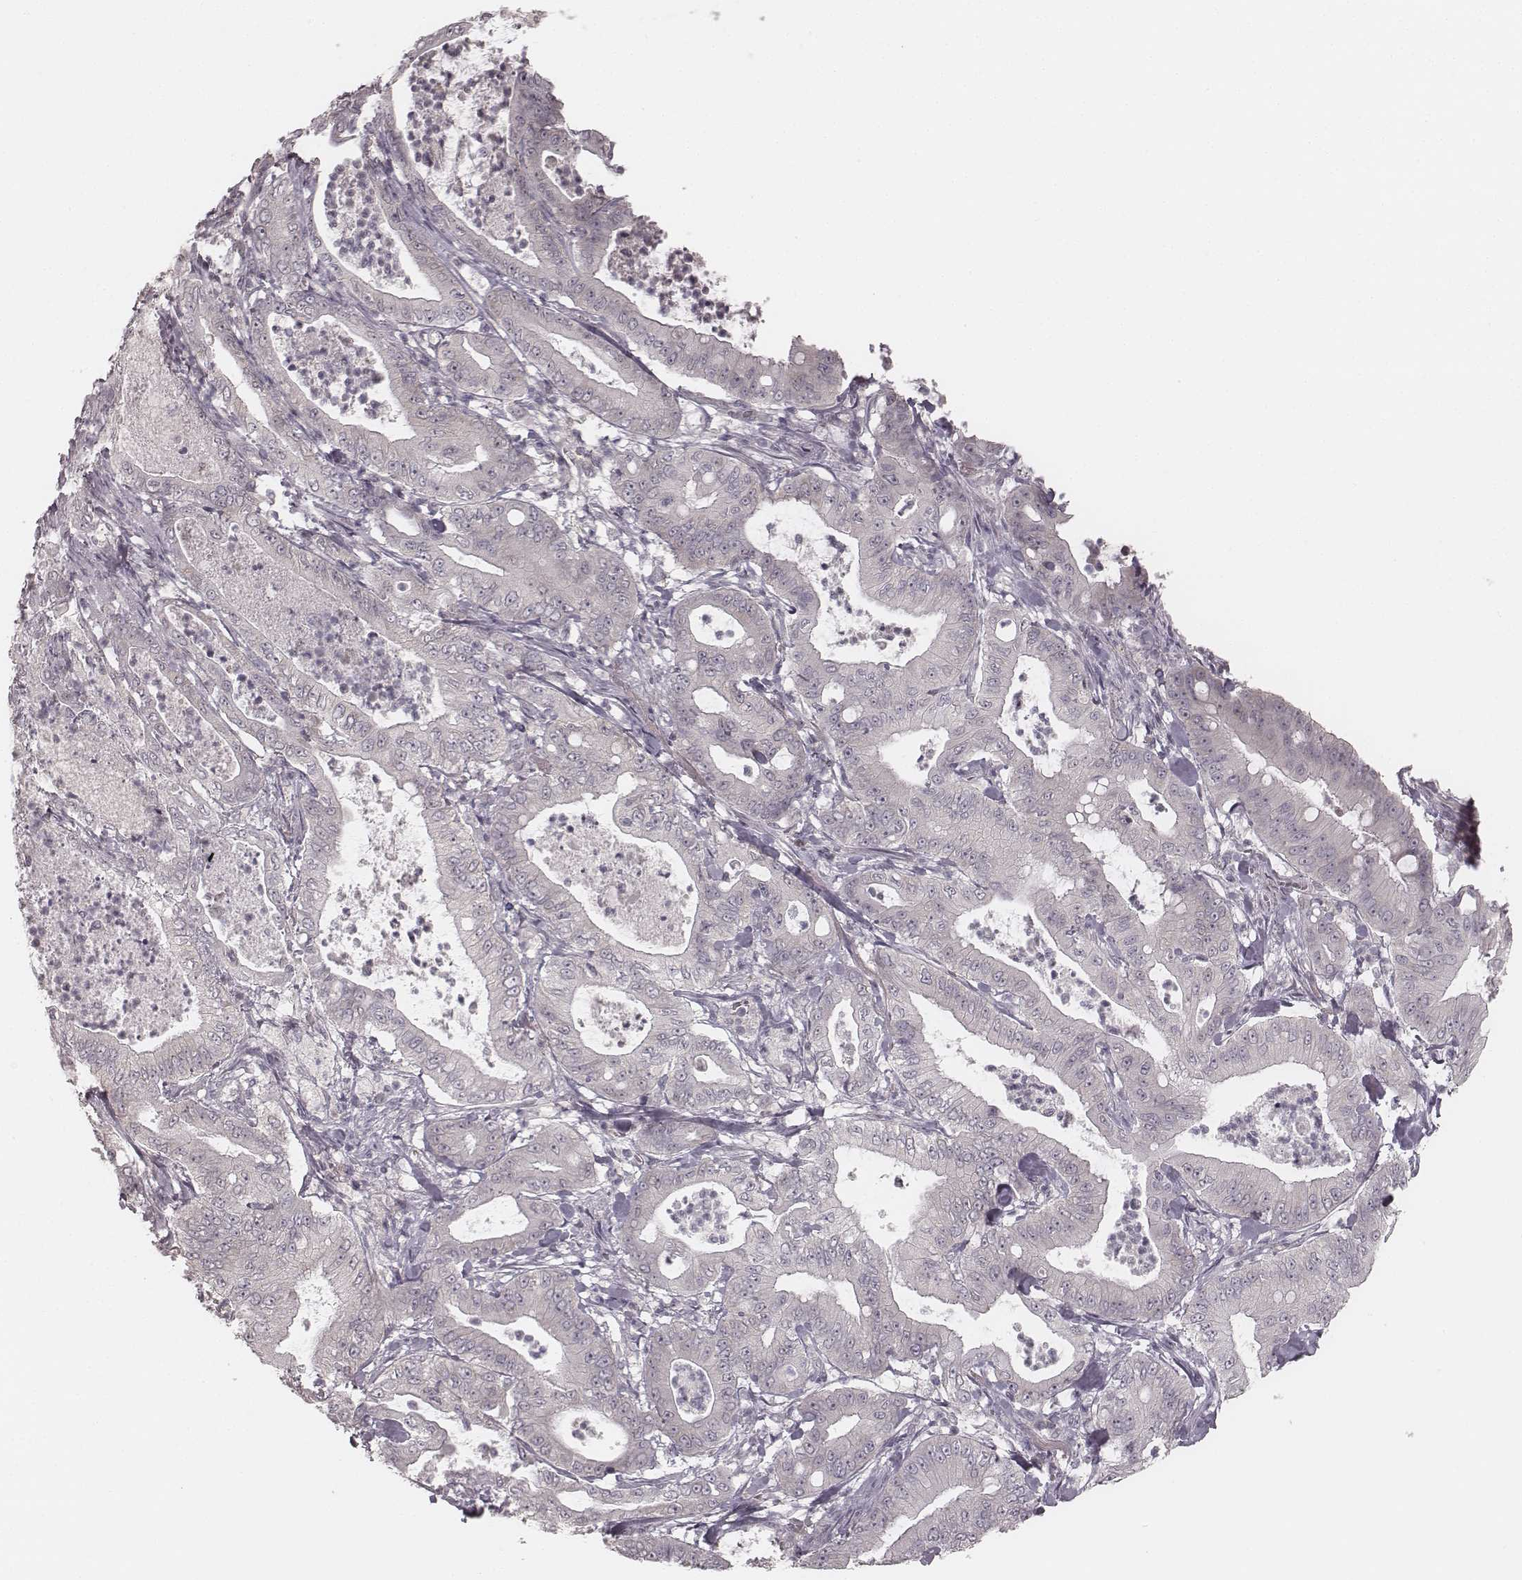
{"staining": {"intensity": "negative", "quantity": "none", "location": "none"}, "tissue": "pancreatic cancer", "cell_type": "Tumor cells", "image_type": "cancer", "snomed": [{"axis": "morphology", "description": "Adenocarcinoma, NOS"}, {"axis": "topography", "description": "Pancreas"}], "caption": "Tumor cells are negative for brown protein staining in pancreatic cancer (adenocarcinoma).", "gene": "ACACB", "patient": {"sex": "male", "age": 71}}